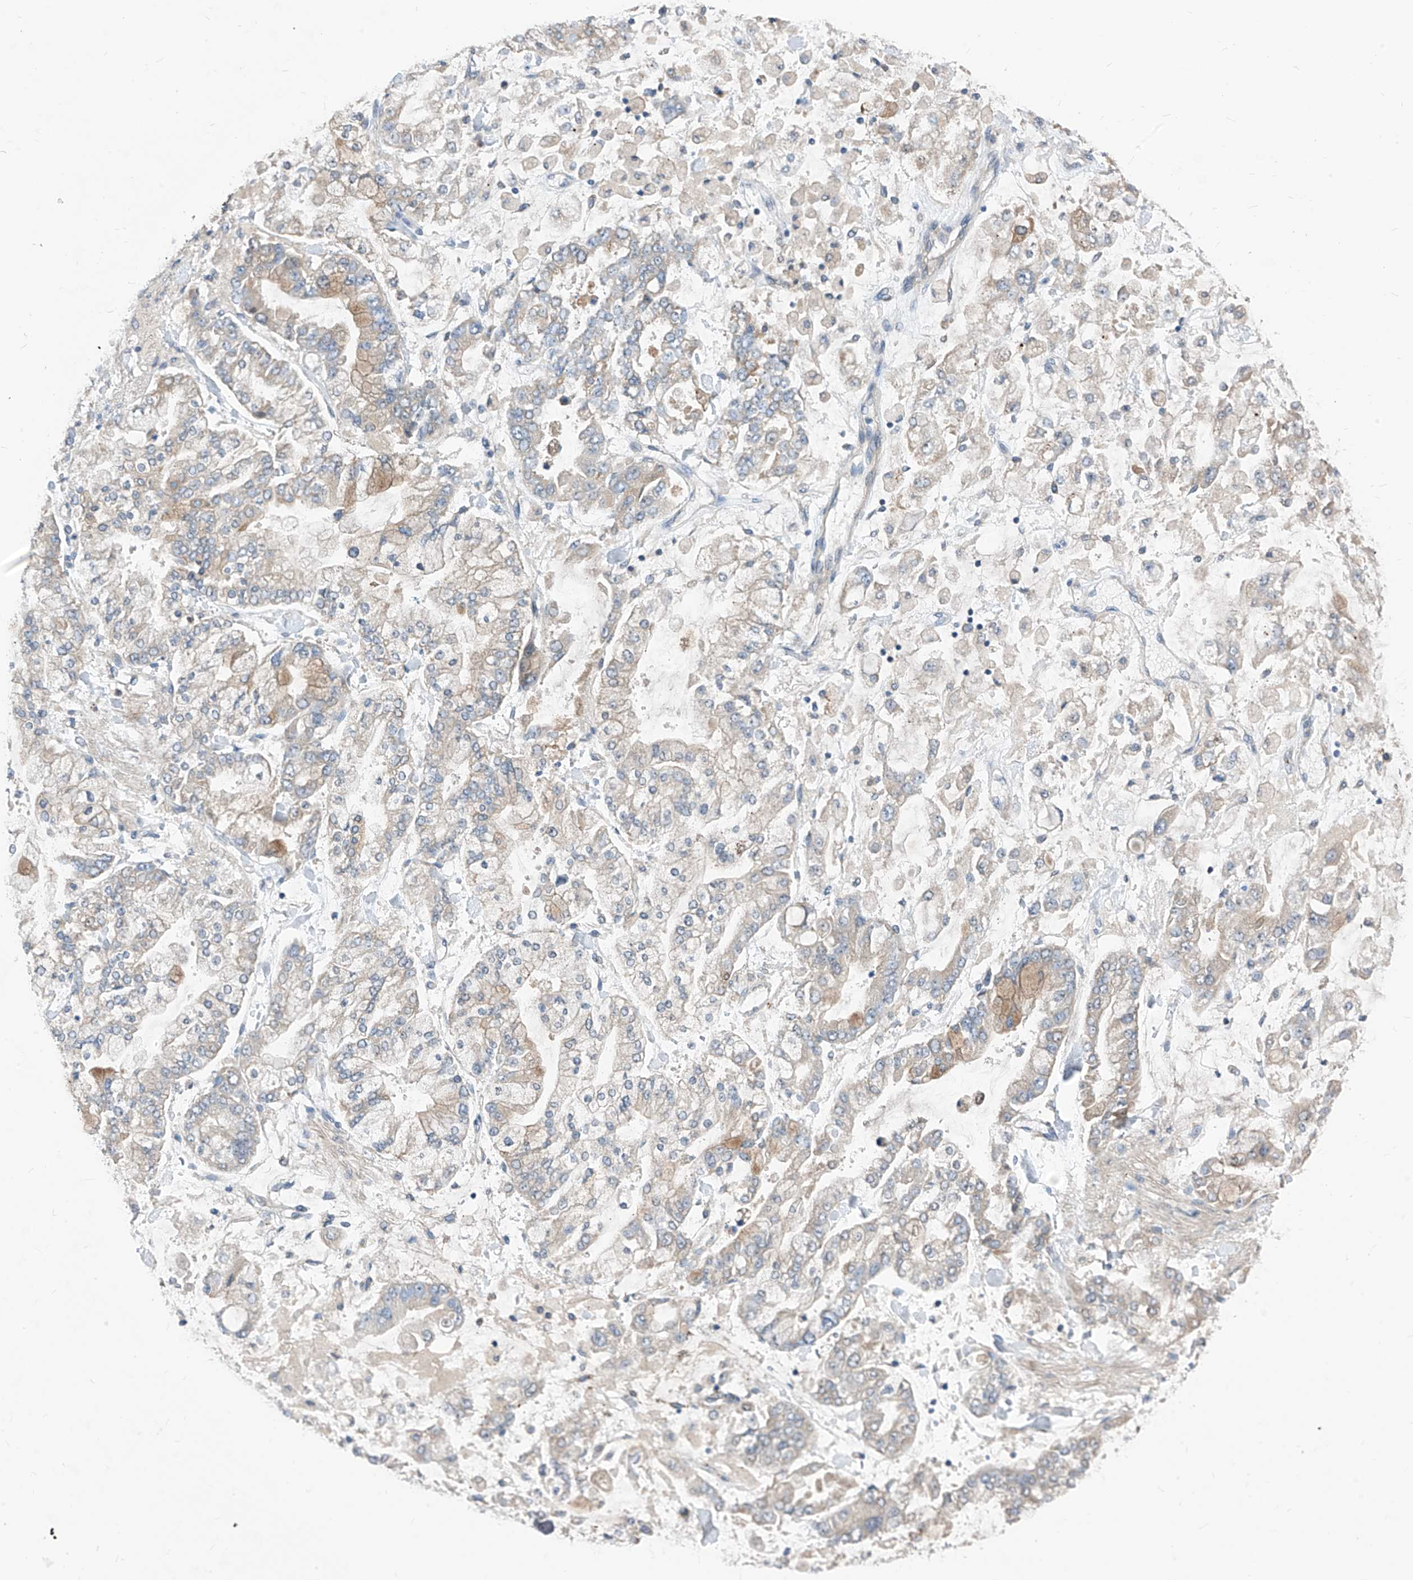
{"staining": {"intensity": "moderate", "quantity": "<25%", "location": "cytoplasmic/membranous"}, "tissue": "stomach cancer", "cell_type": "Tumor cells", "image_type": "cancer", "snomed": [{"axis": "morphology", "description": "Normal tissue, NOS"}, {"axis": "morphology", "description": "Adenocarcinoma, NOS"}, {"axis": "topography", "description": "Stomach, upper"}, {"axis": "topography", "description": "Stomach"}], "caption": "This photomicrograph exhibits immunohistochemistry (IHC) staining of adenocarcinoma (stomach), with low moderate cytoplasmic/membranous staining in approximately <25% of tumor cells.", "gene": "LDAH", "patient": {"sex": "male", "age": 76}}